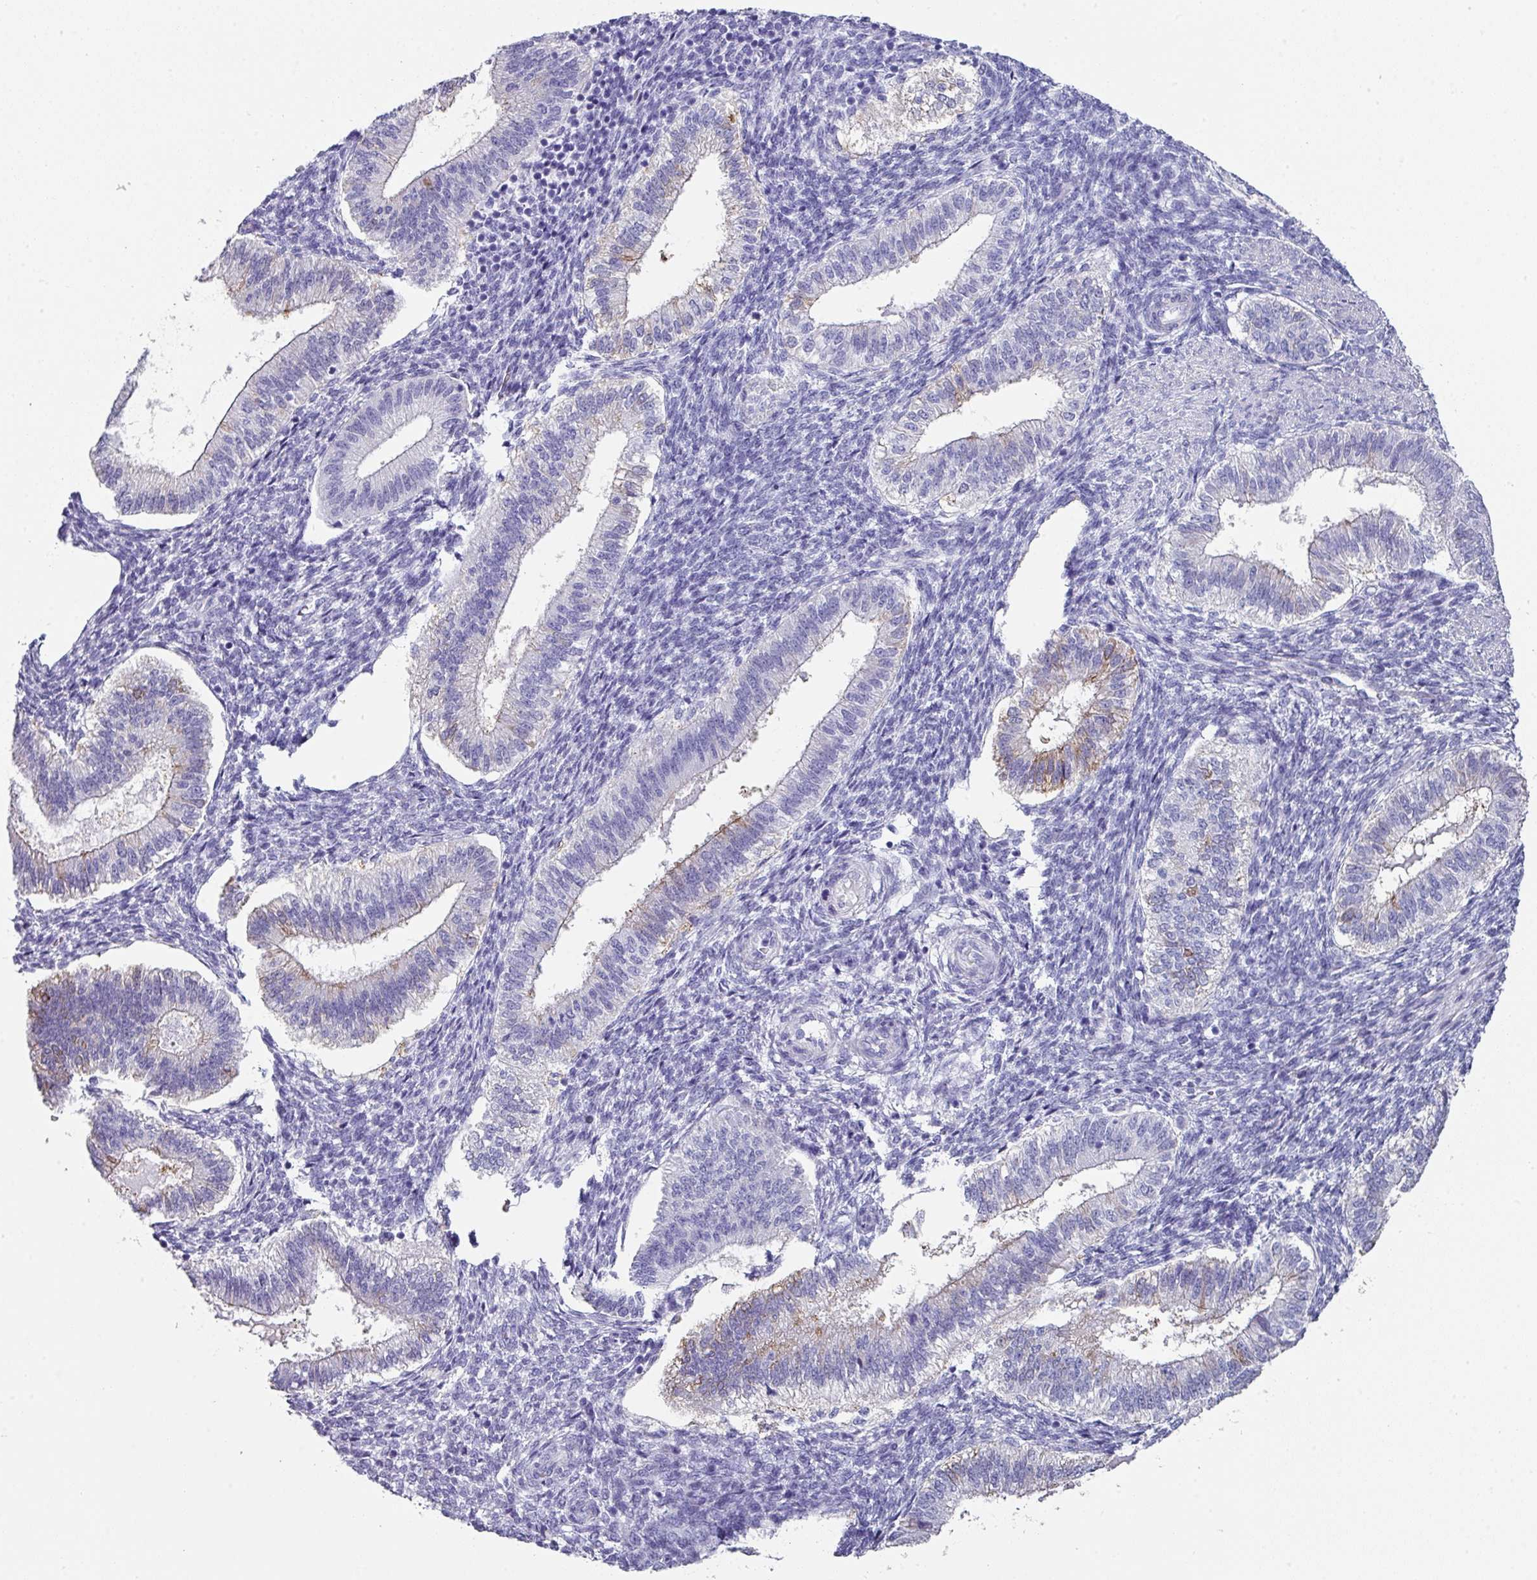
{"staining": {"intensity": "negative", "quantity": "none", "location": "none"}, "tissue": "endometrium", "cell_type": "Cells in endometrial stroma", "image_type": "normal", "snomed": [{"axis": "morphology", "description": "Normal tissue, NOS"}, {"axis": "topography", "description": "Endometrium"}], "caption": "Cells in endometrial stroma are negative for brown protein staining in normal endometrium. Brightfield microscopy of immunohistochemistry (IHC) stained with DAB (3,3'-diaminobenzidine) (brown) and hematoxylin (blue), captured at high magnification.", "gene": "PEX10", "patient": {"sex": "female", "age": 25}}